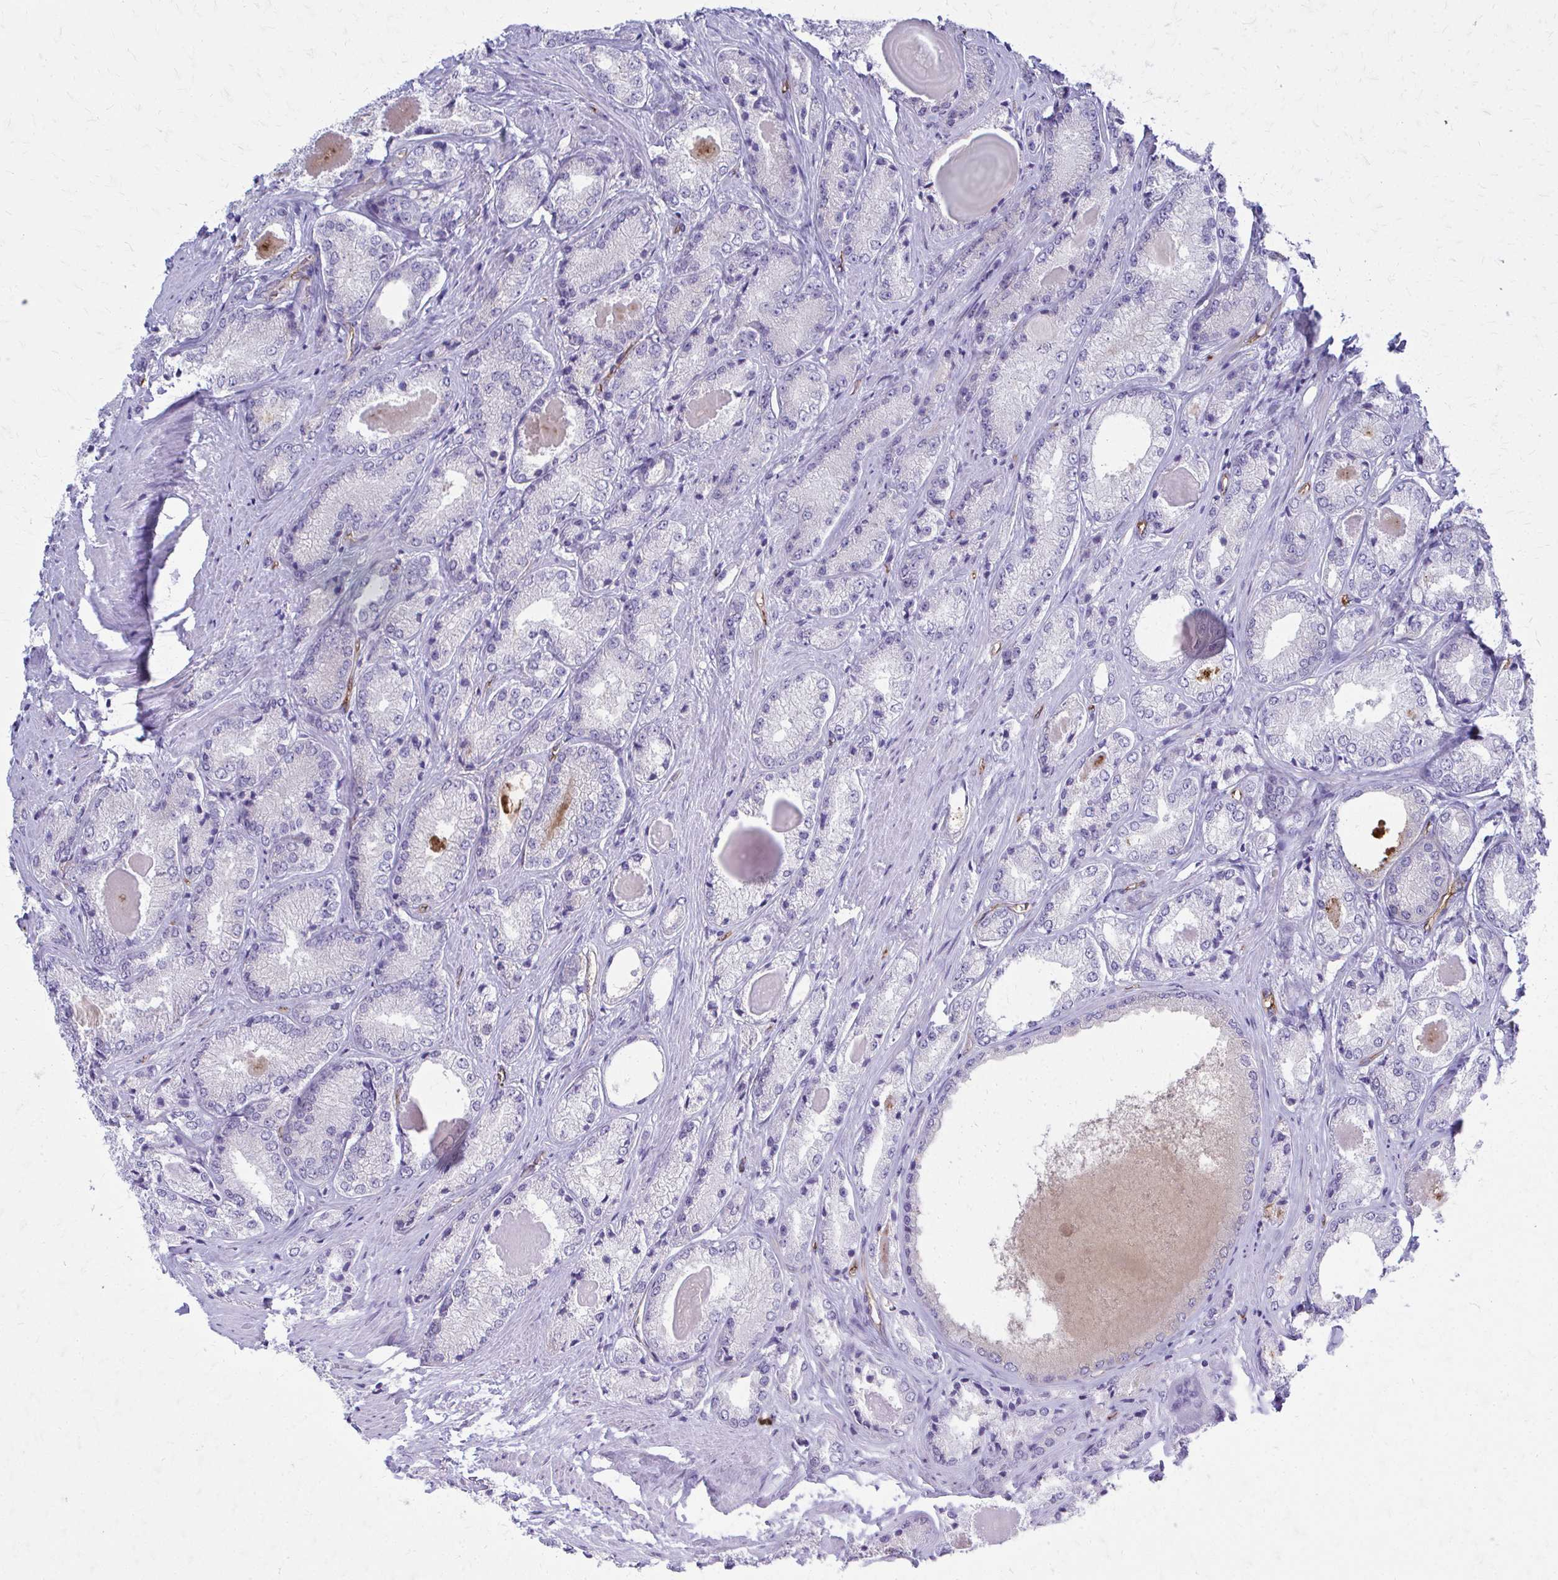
{"staining": {"intensity": "negative", "quantity": "none", "location": "none"}, "tissue": "prostate cancer", "cell_type": "Tumor cells", "image_type": "cancer", "snomed": [{"axis": "morphology", "description": "Adenocarcinoma, NOS"}, {"axis": "morphology", "description": "Adenocarcinoma, Low grade"}, {"axis": "topography", "description": "Prostate"}], "caption": "This is an immunohistochemistry micrograph of prostate adenocarcinoma. There is no staining in tumor cells.", "gene": "TPSG1", "patient": {"sex": "male", "age": 68}}